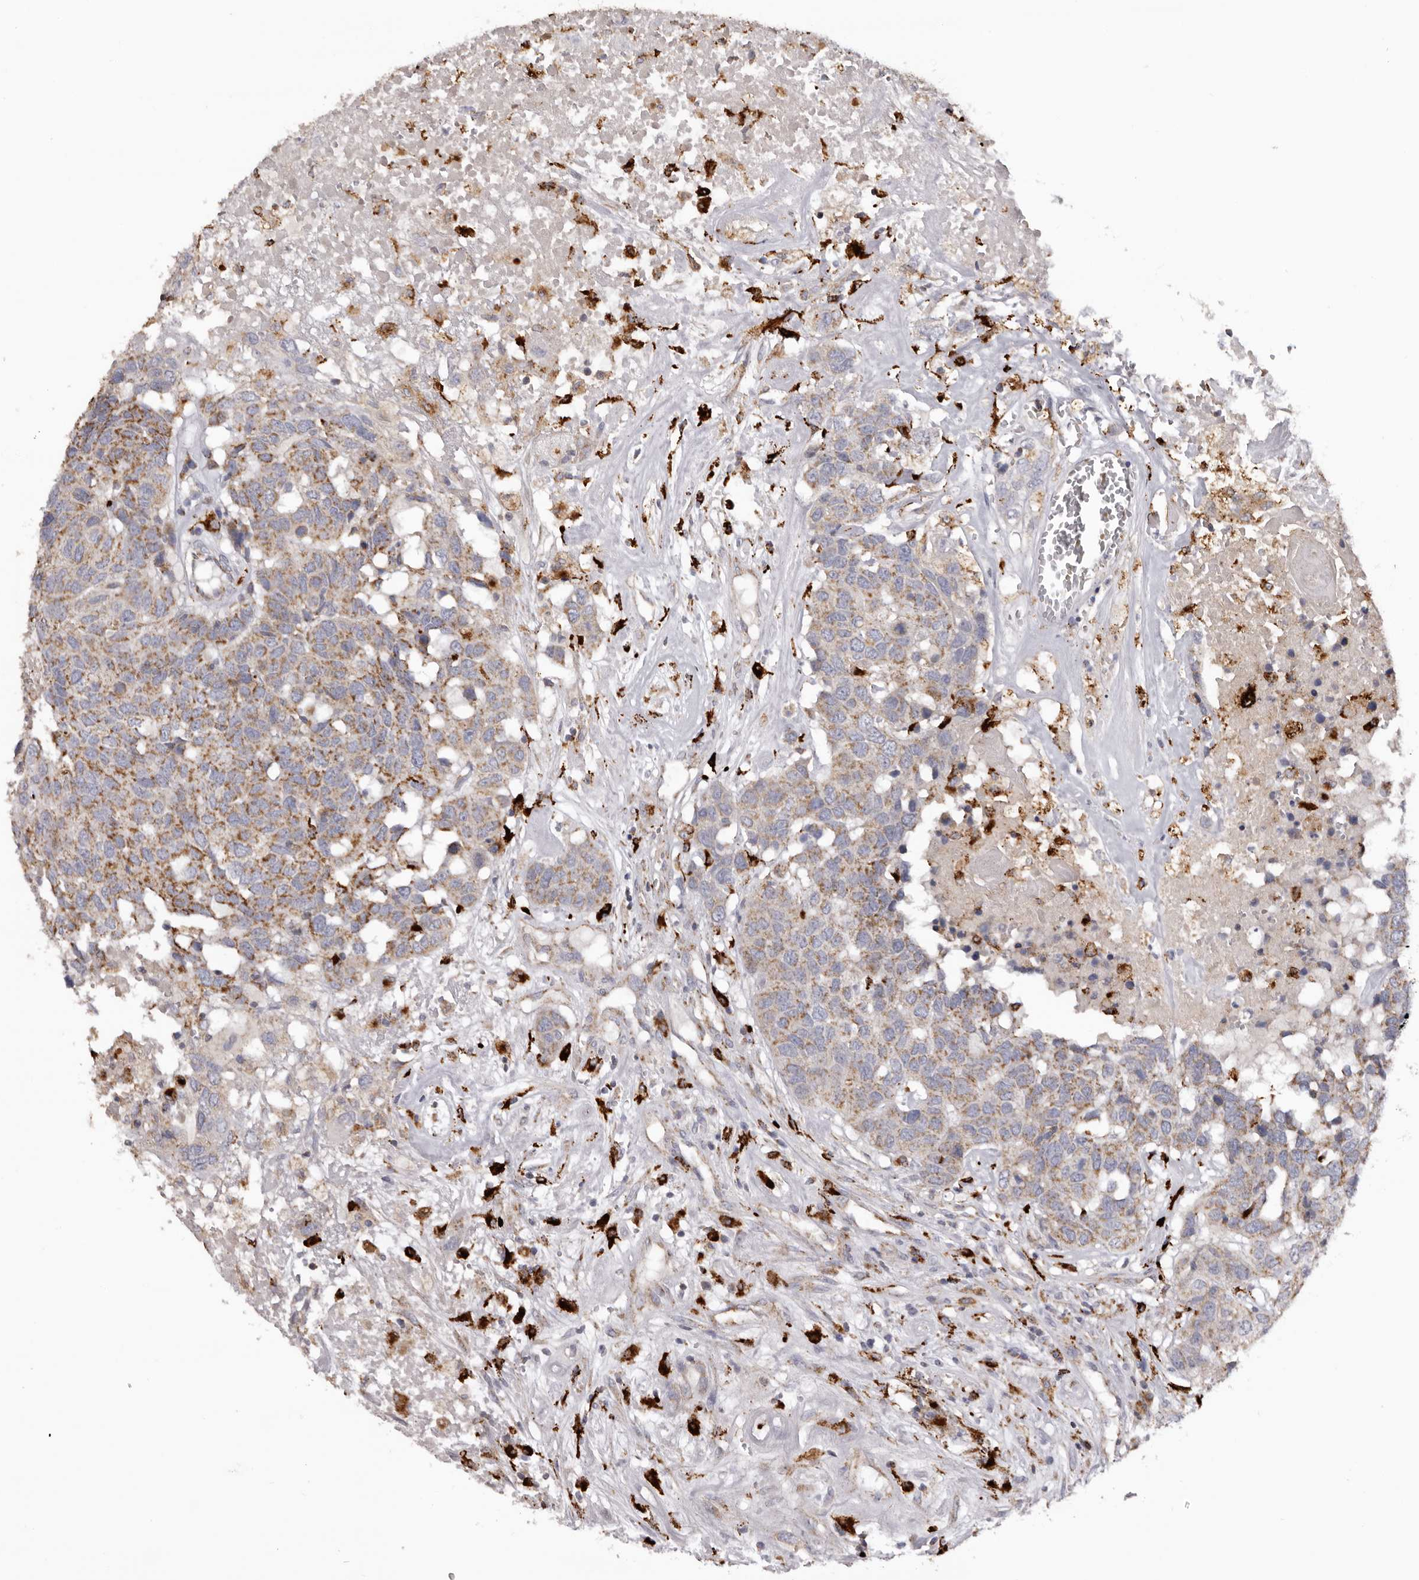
{"staining": {"intensity": "moderate", "quantity": ">75%", "location": "cytoplasmic/membranous"}, "tissue": "head and neck cancer", "cell_type": "Tumor cells", "image_type": "cancer", "snomed": [{"axis": "morphology", "description": "Squamous cell carcinoma, NOS"}, {"axis": "topography", "description": "Head-Neck"}], "caption": "Protein staining by immunohistochemistry reveals moderate cytoplasmic/membranous positivity in about >75% of tumor cells in head and neck cancer (squamous cell carcinoma). (IHC, brightfield microscopy, high magnification).", "gene": "MECR", "patient": {"sex": "male", "age": 66}}